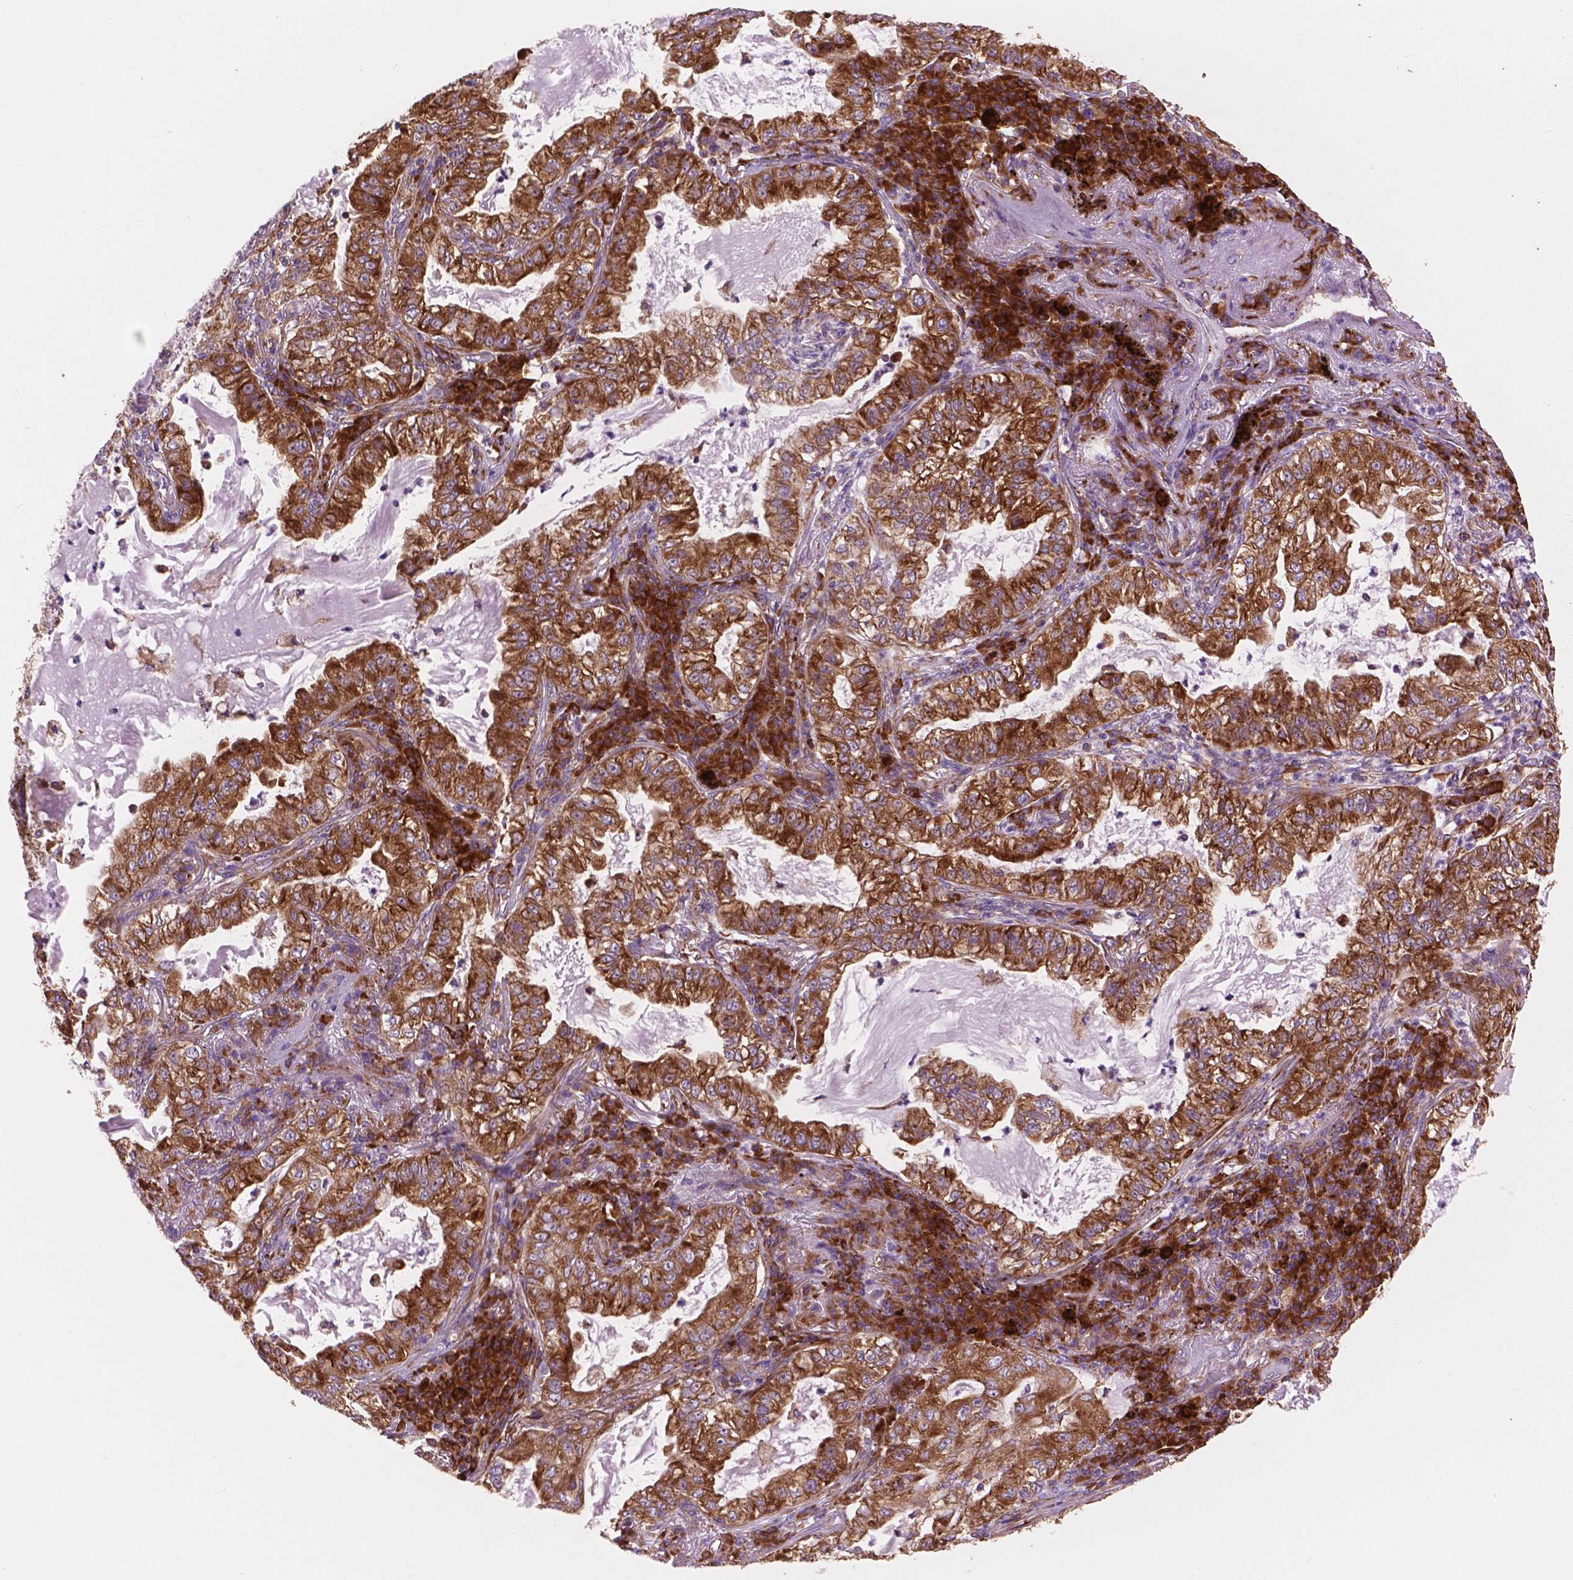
{"staining": {"intensity": "moderate", "quantity": ">75%", "location": "cytoplasmic/membranous"}, "tissue": "lung cancer", "cell_type": "Tumor cells", "image_type": "cancer", "snomed": [{"axis": "morphology", "description": "Adenocarcinoma, NOS"}, {"axis": "topography", "description": "Lung"}], "caption": "The histopathology image demonstrates a brown stain indicating the presence of a protein in the cytoplasmic/membranous of tumor cells in adenocarcinoma (lung). Using DAB (brown) and hematoxylin (blue) stains, captured at high magnification using brightfield microscopy.", "gene": "RPL37A", "patient": {"sex": "female", "age": 73}}